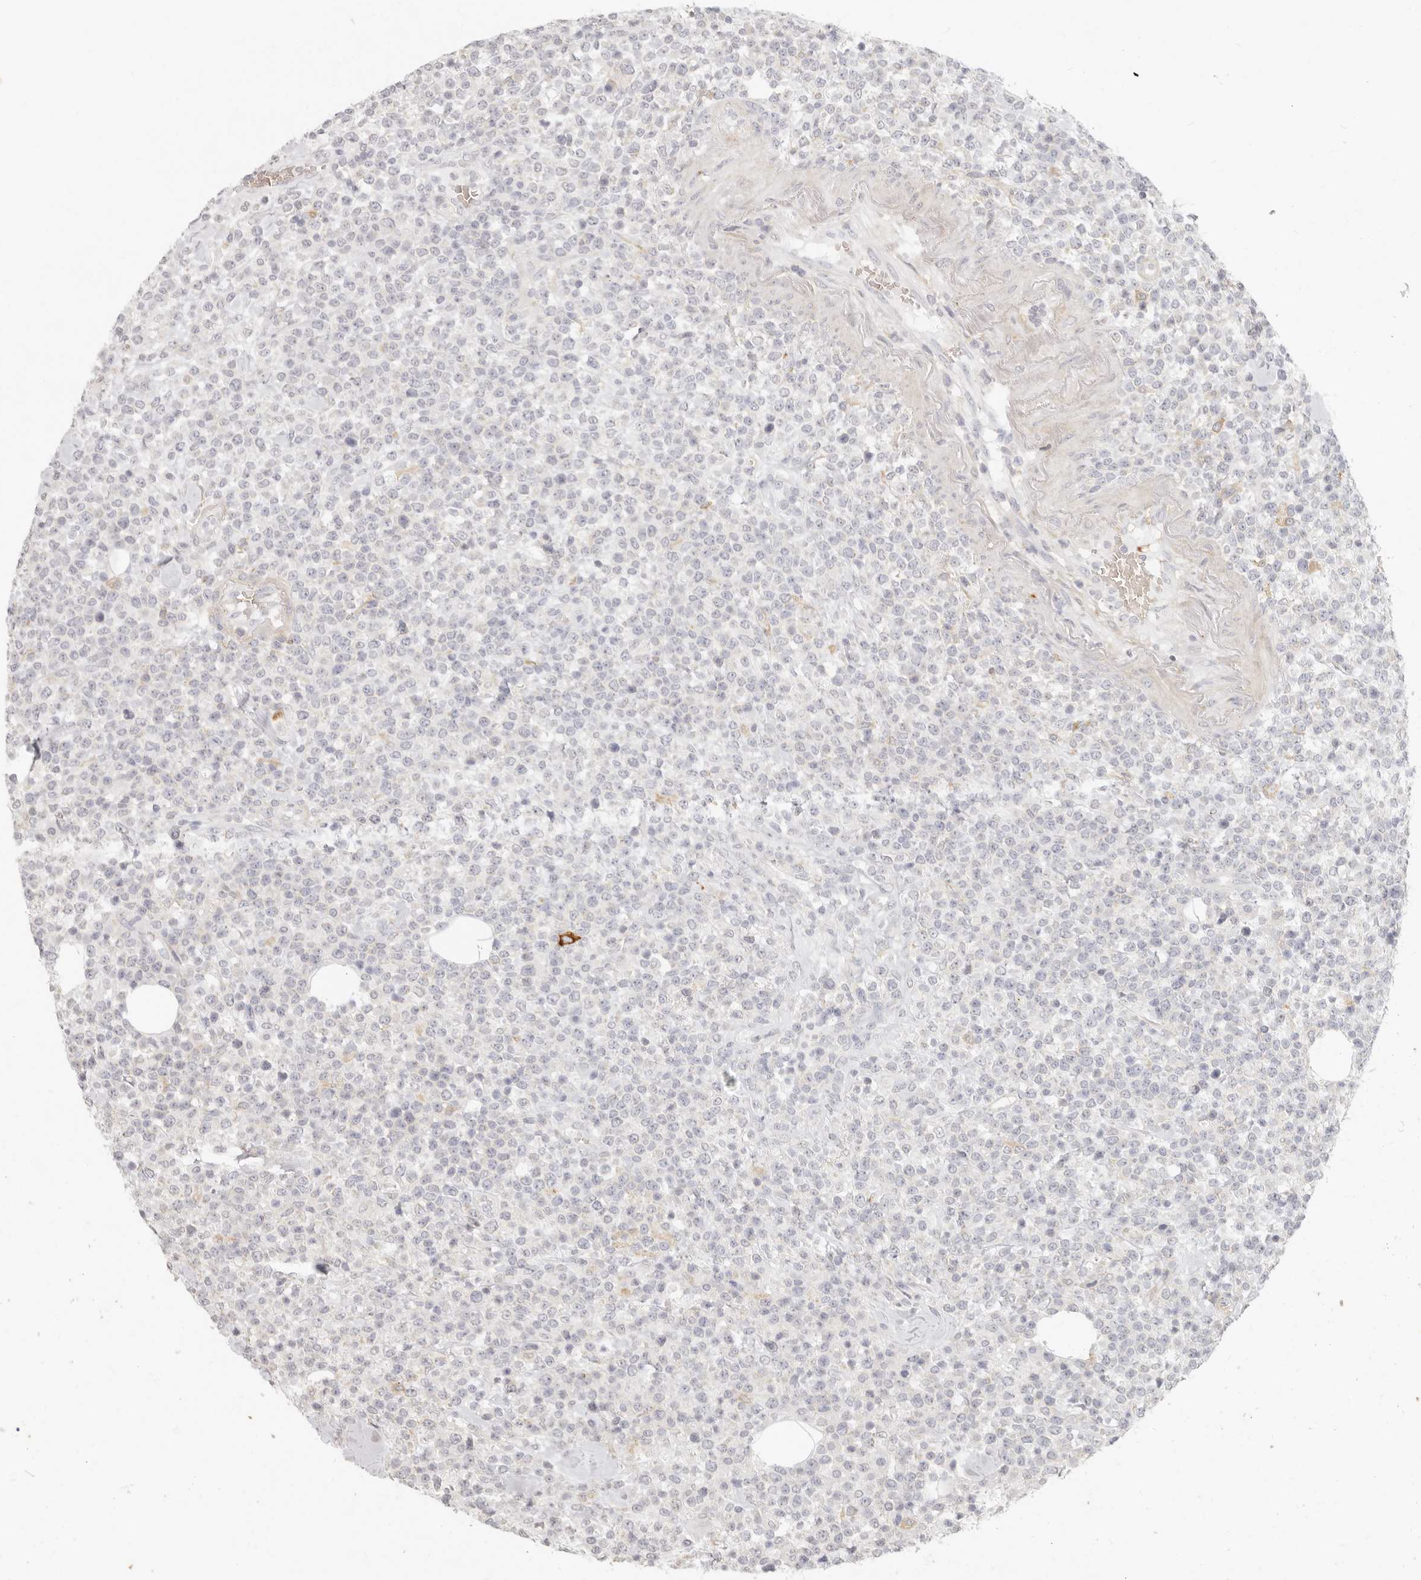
{"staining": {"intensity": "negative", "quantity": "none", "location": "none"}, "tissue": "lymphoma", "cell_type": "Tumor cells", "image_type": "cancer", "snomed": [{"axis": "morphology", "description": "Malignant lymphoma, non-Hodgkin's type, High grade"}, {"axis": "topography", "description": "Colon"}], "caption": "A high-resolution photomicrograph shows immunohistochemistry (IHC) staining of lymphoma, which reveals no significant expression in tumor cells.", "gene": "NIBAN1", "patient": {"sex": "female", "age": 53}}